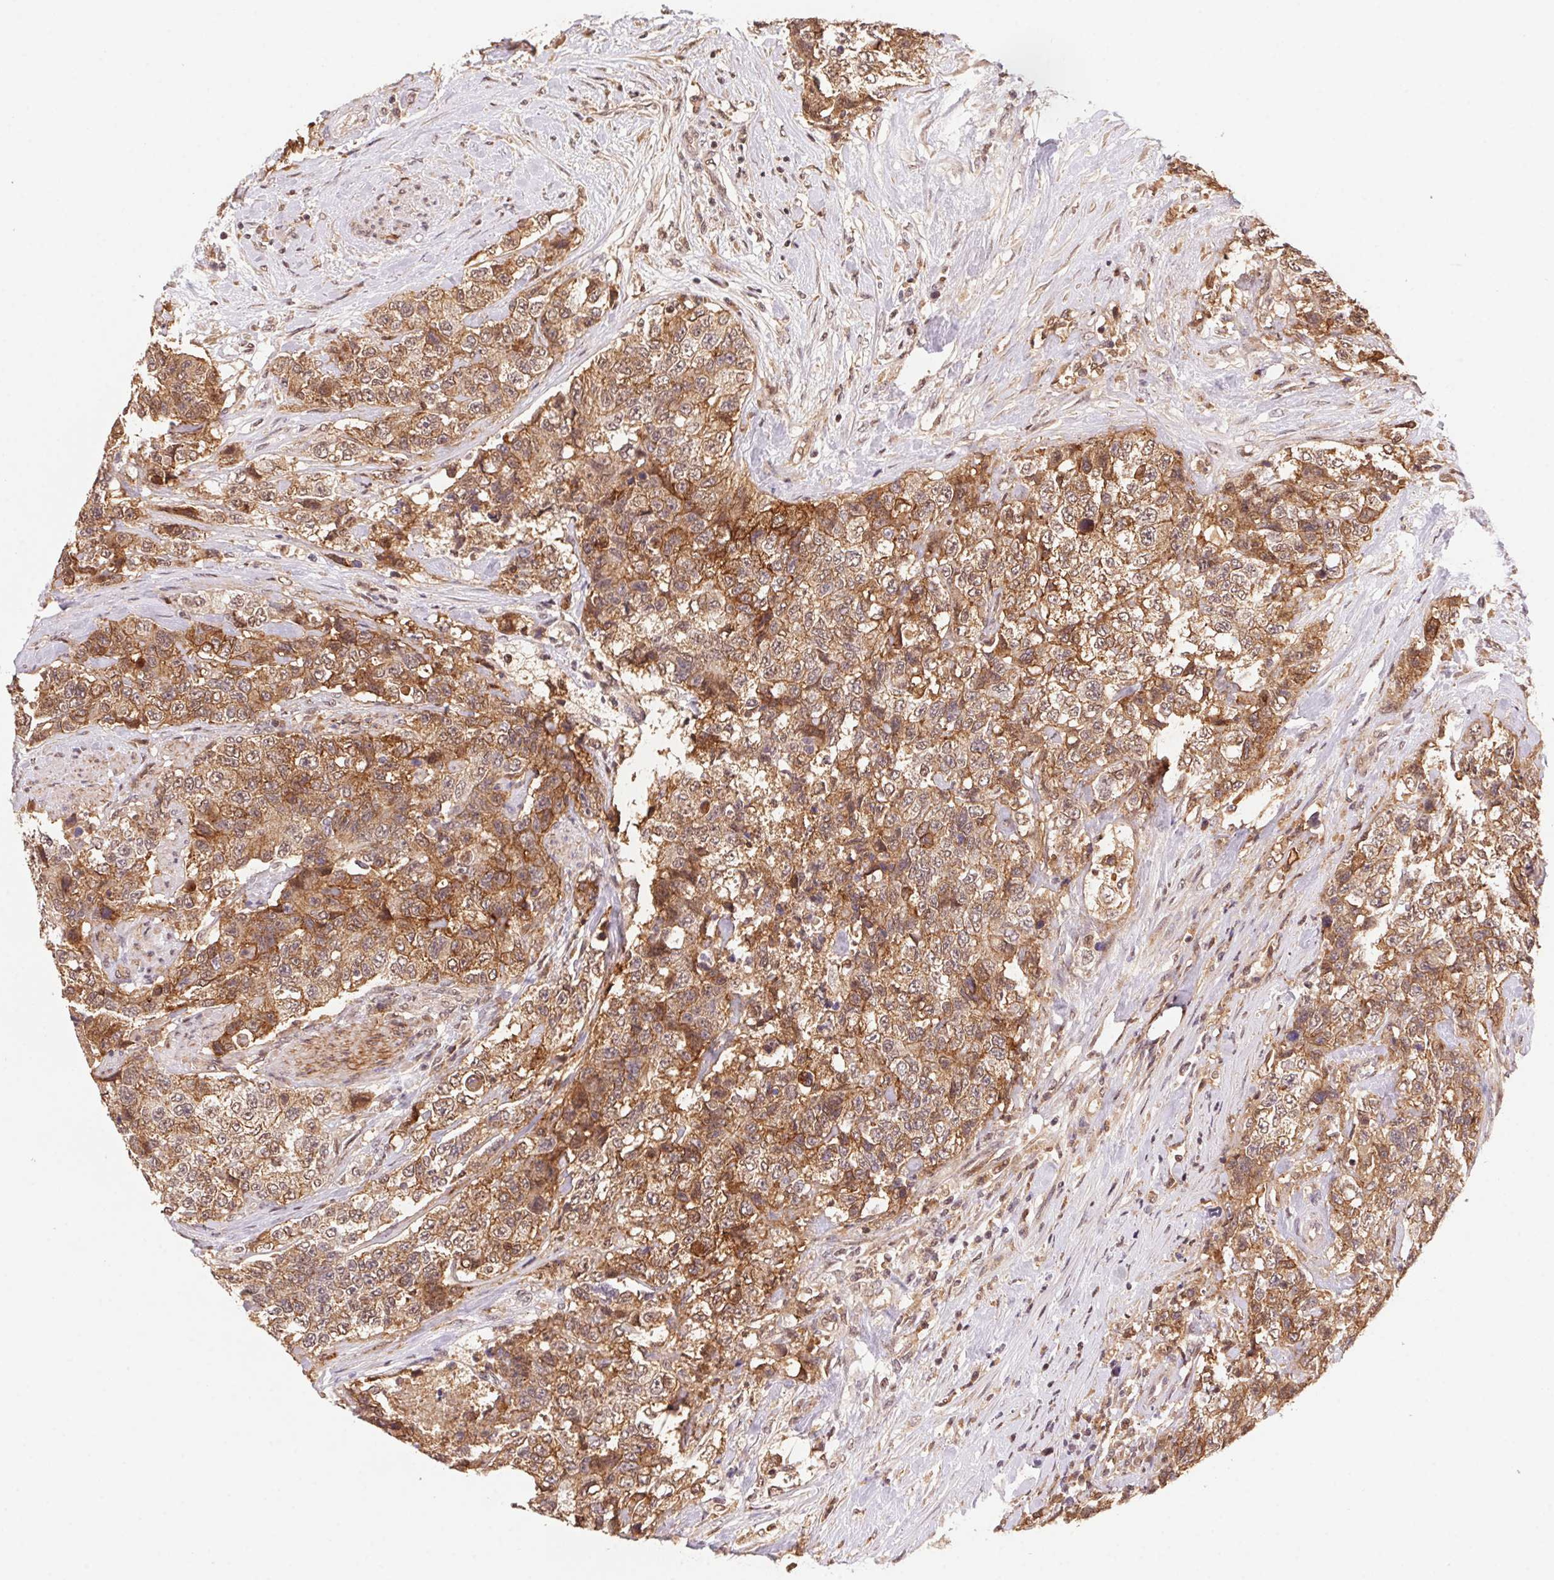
{"staining": {"intensity": "moderate", "quantity": ">75%", "location": "cytoplasmic/membranous,nuclear"}, "tissue": "urothelial cancer", "cell_type": "Tumor cells", "image_type": "cancer", "snomed": [{"axis": "morphology", "description": "Urothelial carcinoma, High grade"}, {"axis": "topography", "description": "Urinary bladder"}], "caption": "Protein staining reveals moderate cytoplasmic/membranous and nuclear positivity in about >75% of tumor cells in urothelial carcinoma (high-grade).", "gene": "SLC52A2", "patient": {"sex": "female", "age": 78}}